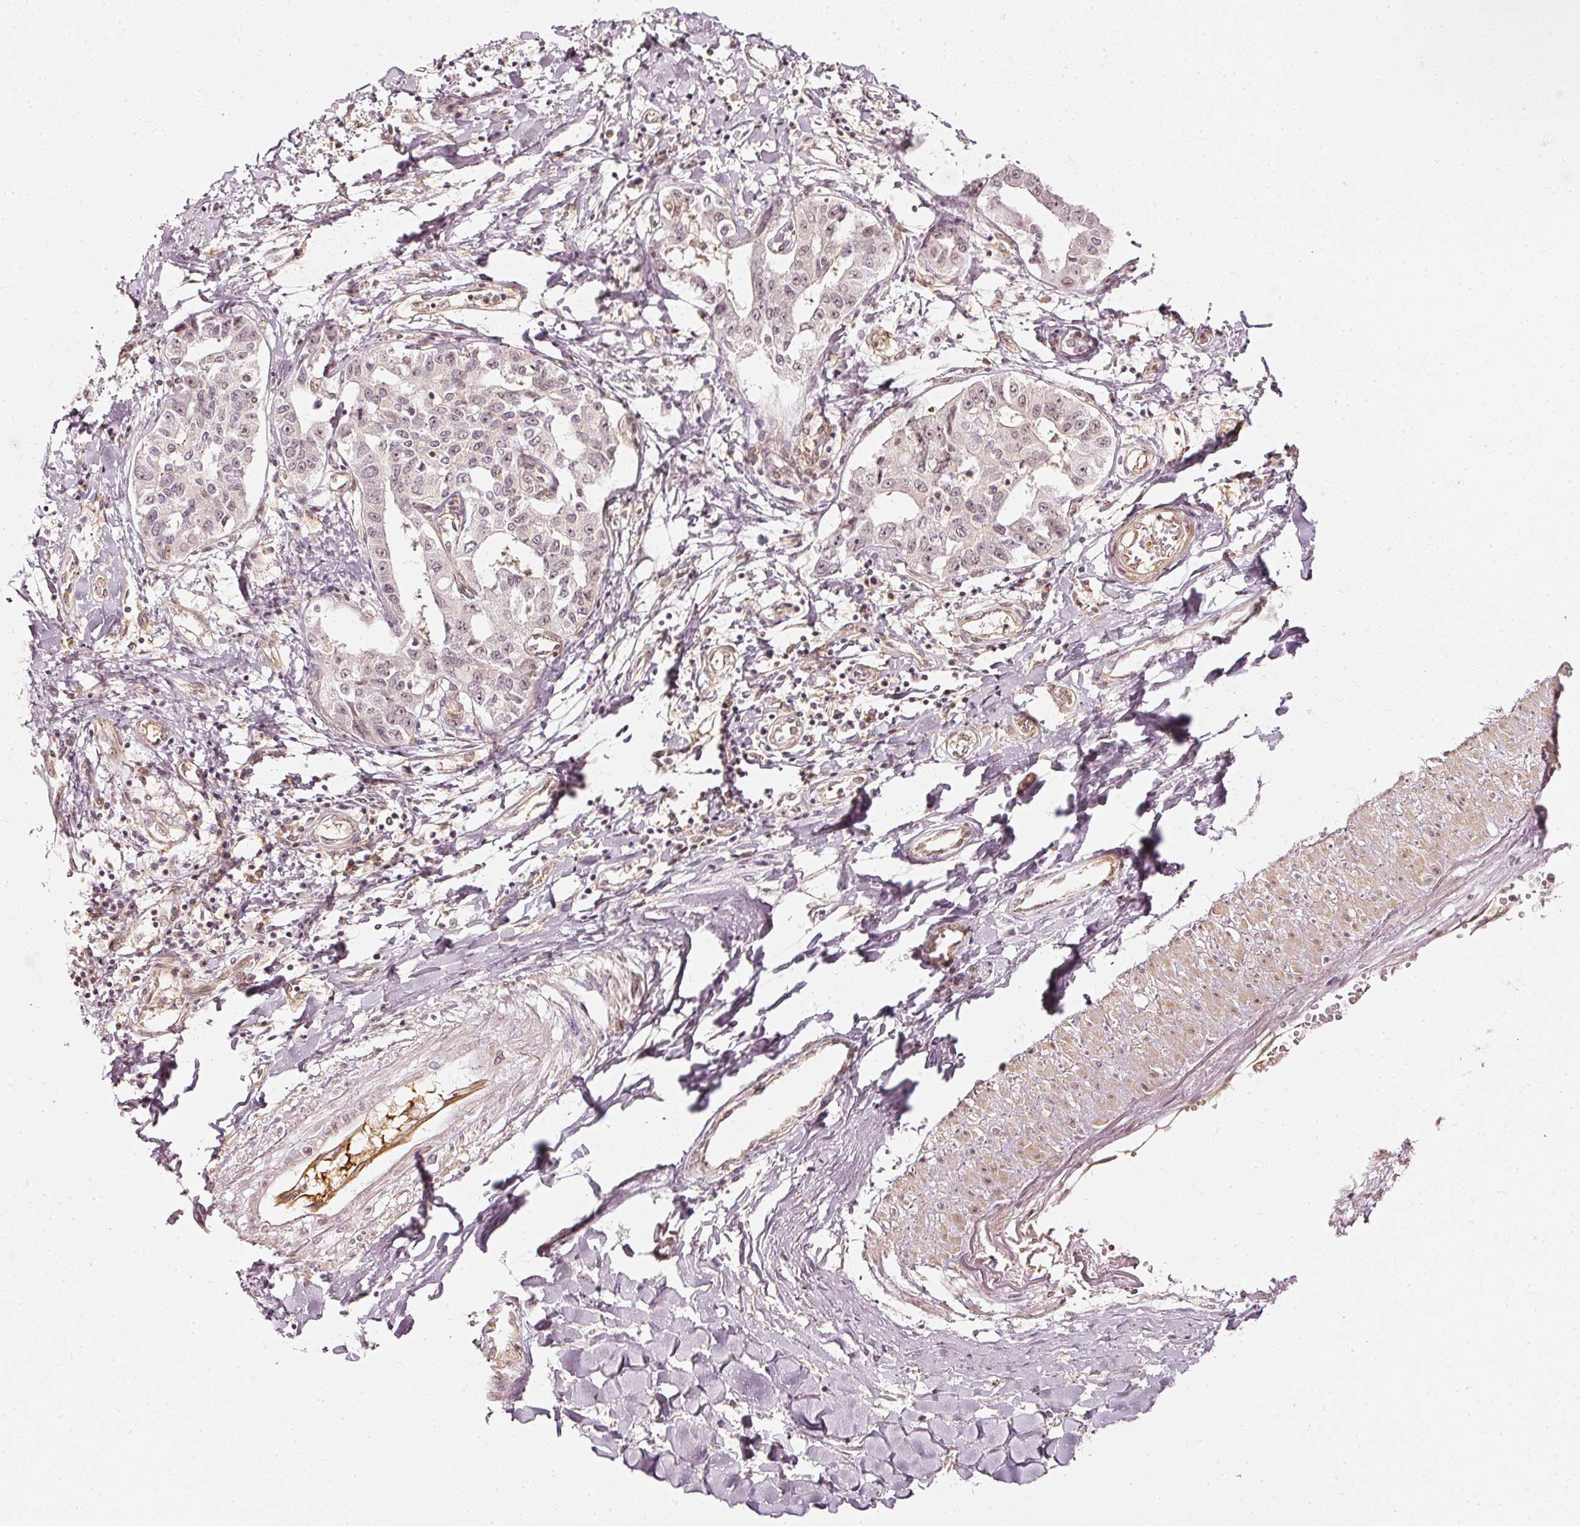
{"staining": {"intensity": "negative", "quantity": "none", "location": "none"}, "tissue": "liver cancer", "cell_type": "Tumor cells", "image_type": "cancer", "snomed": [{"axis": "morphology", "description": "Cholangiocarcinoma"}, {"axis": "topography", "description": "Liver"}], "caption": "Tumor cells show no significant protein expression in liver cancer (cholangiocarcinoma).", "gene": "DRD2", "patient": {"sex": "male", "age": 59}}